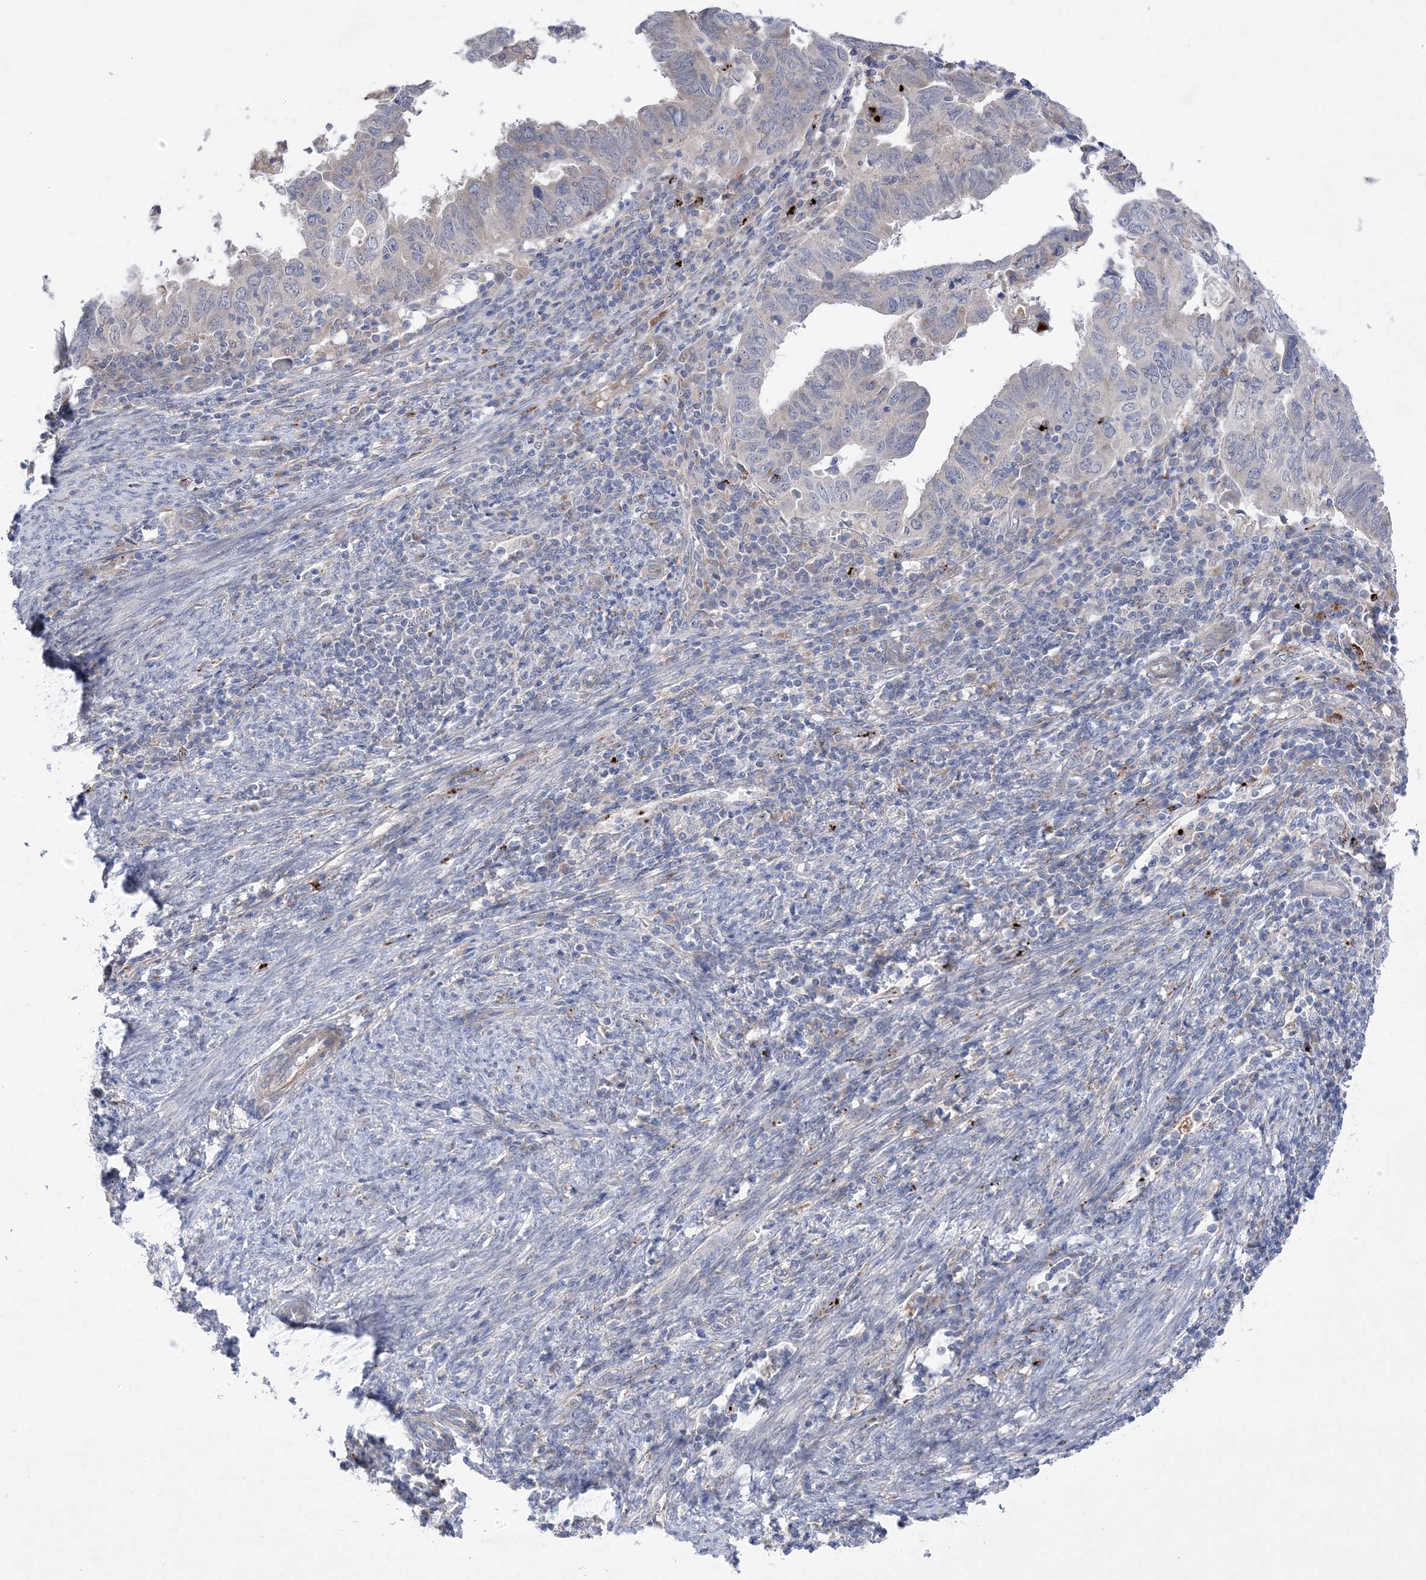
{"staining": {"intensity": "negative", "quantity": "none", "location": "none"}, "tissue": "endometrial cancer", "cell_type": "Tumor cells", "image_type": "cancer", "snomed": [{"axis": "morphology", "description": "Adenocarcinoma, NOS"}, {"axis": "topography", "description": "Uterus"}], "caption": "Histopathology image shows no significant protein staining in tumor cells of adenocarcinoma (endometrial). (Stains: DAB (3,3'-diaminobenzidine) immunohistochemistry (IHC) with hematoxylin counter stain, Microscopy: brightfield microscopy at high magnification).", "gene": "ANAPC1", "patient": {"sex": "female", "age": 77}}